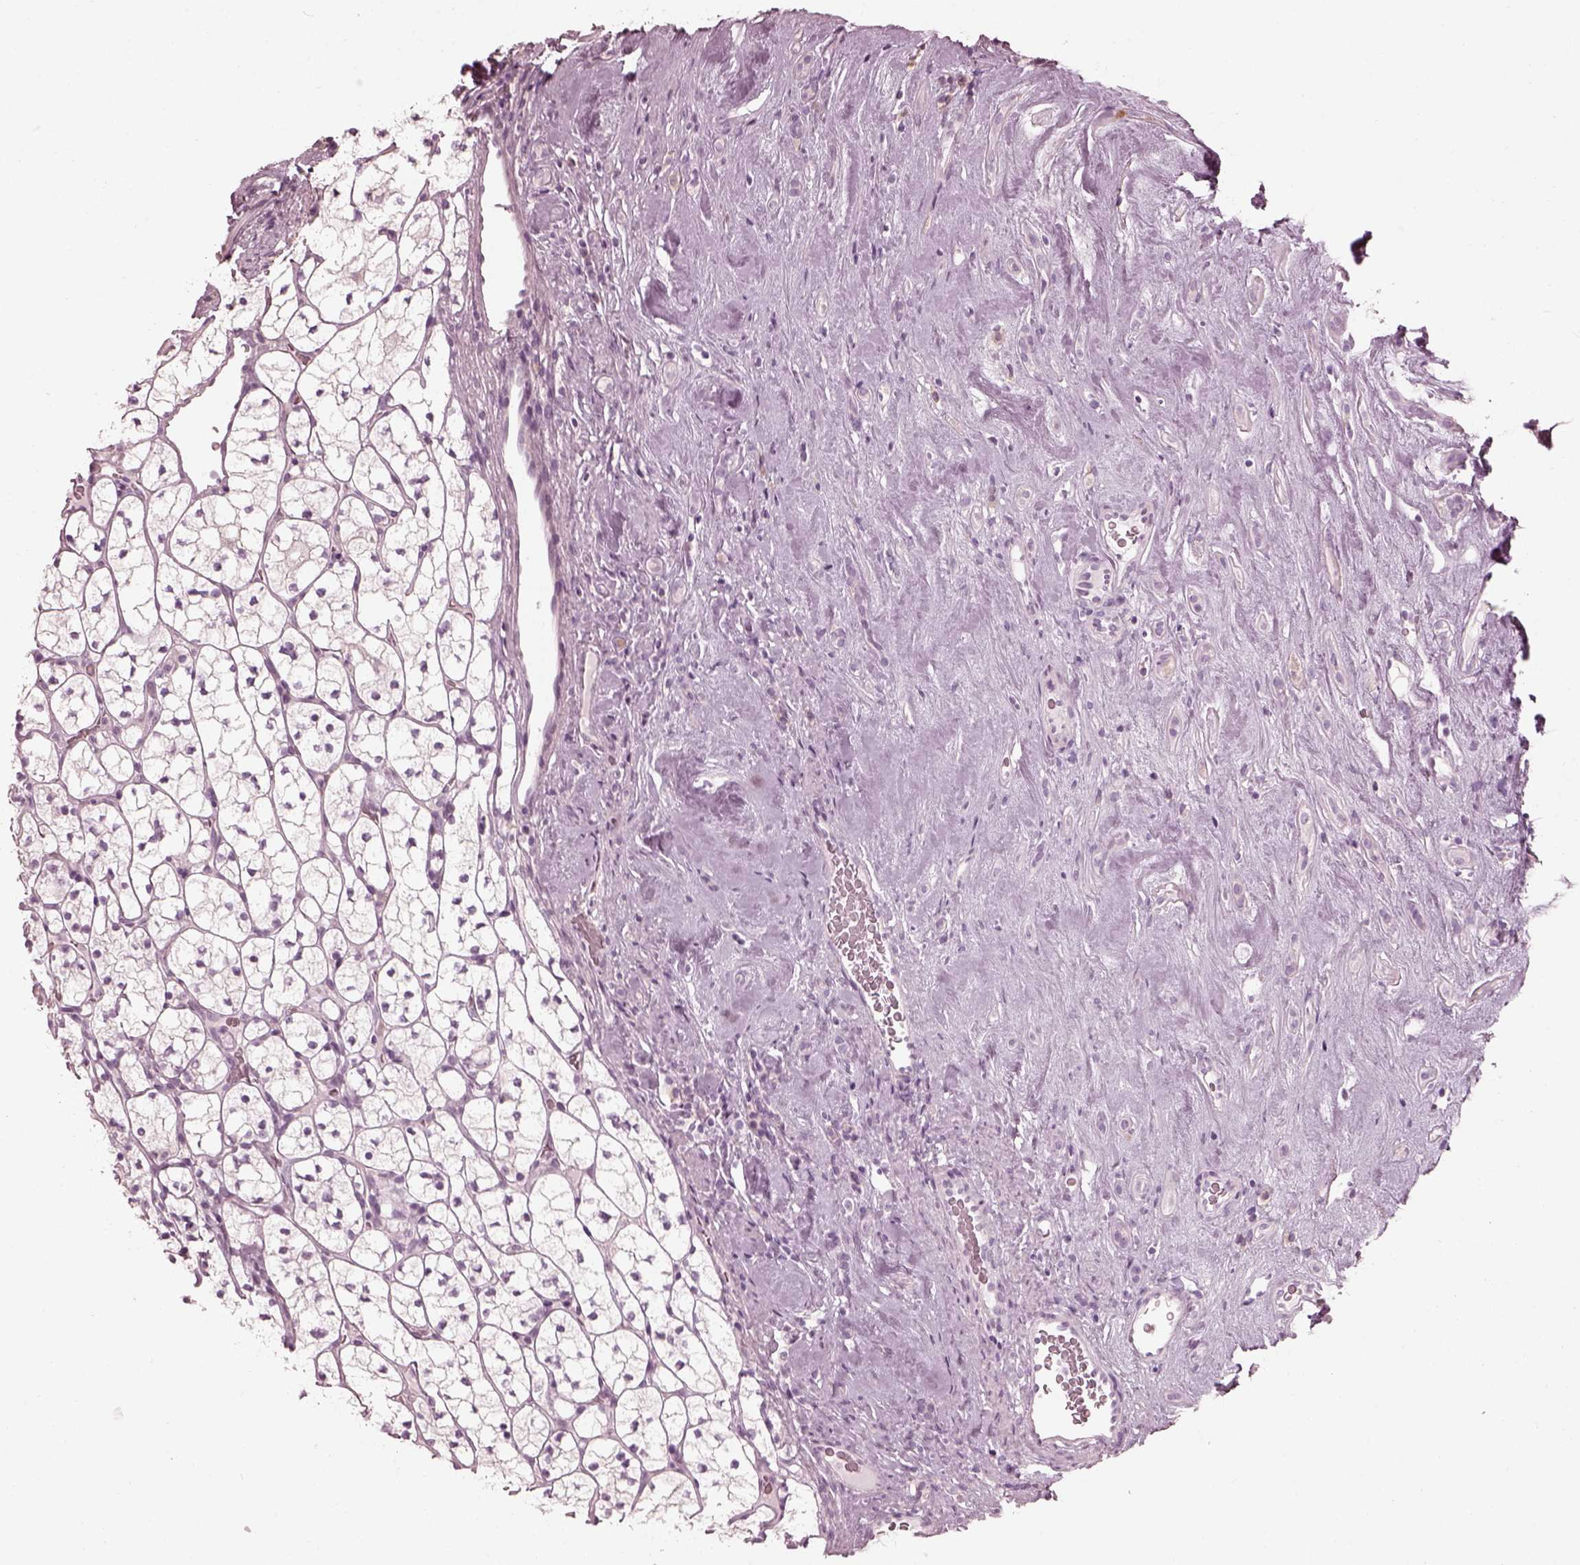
{"staining": {"intensity": "negative", "quantity": "none", "location": "none"}, "tissue": "renal cancer", "cell_type": "Tumor cells", "image_type": "cancer", "snomed": [{"axis": "morphology", "description": "Adenocarcinoma, NOS"}, {"axis": "topography", "description": "Kidney"}], "caption": "An image of renal cancer (adenocarcinoma) stained for a protein demonstrates no brown staining in tumor cells.", "gene": "SAXO2", "patient": {"sex": "female", "age": 89}}